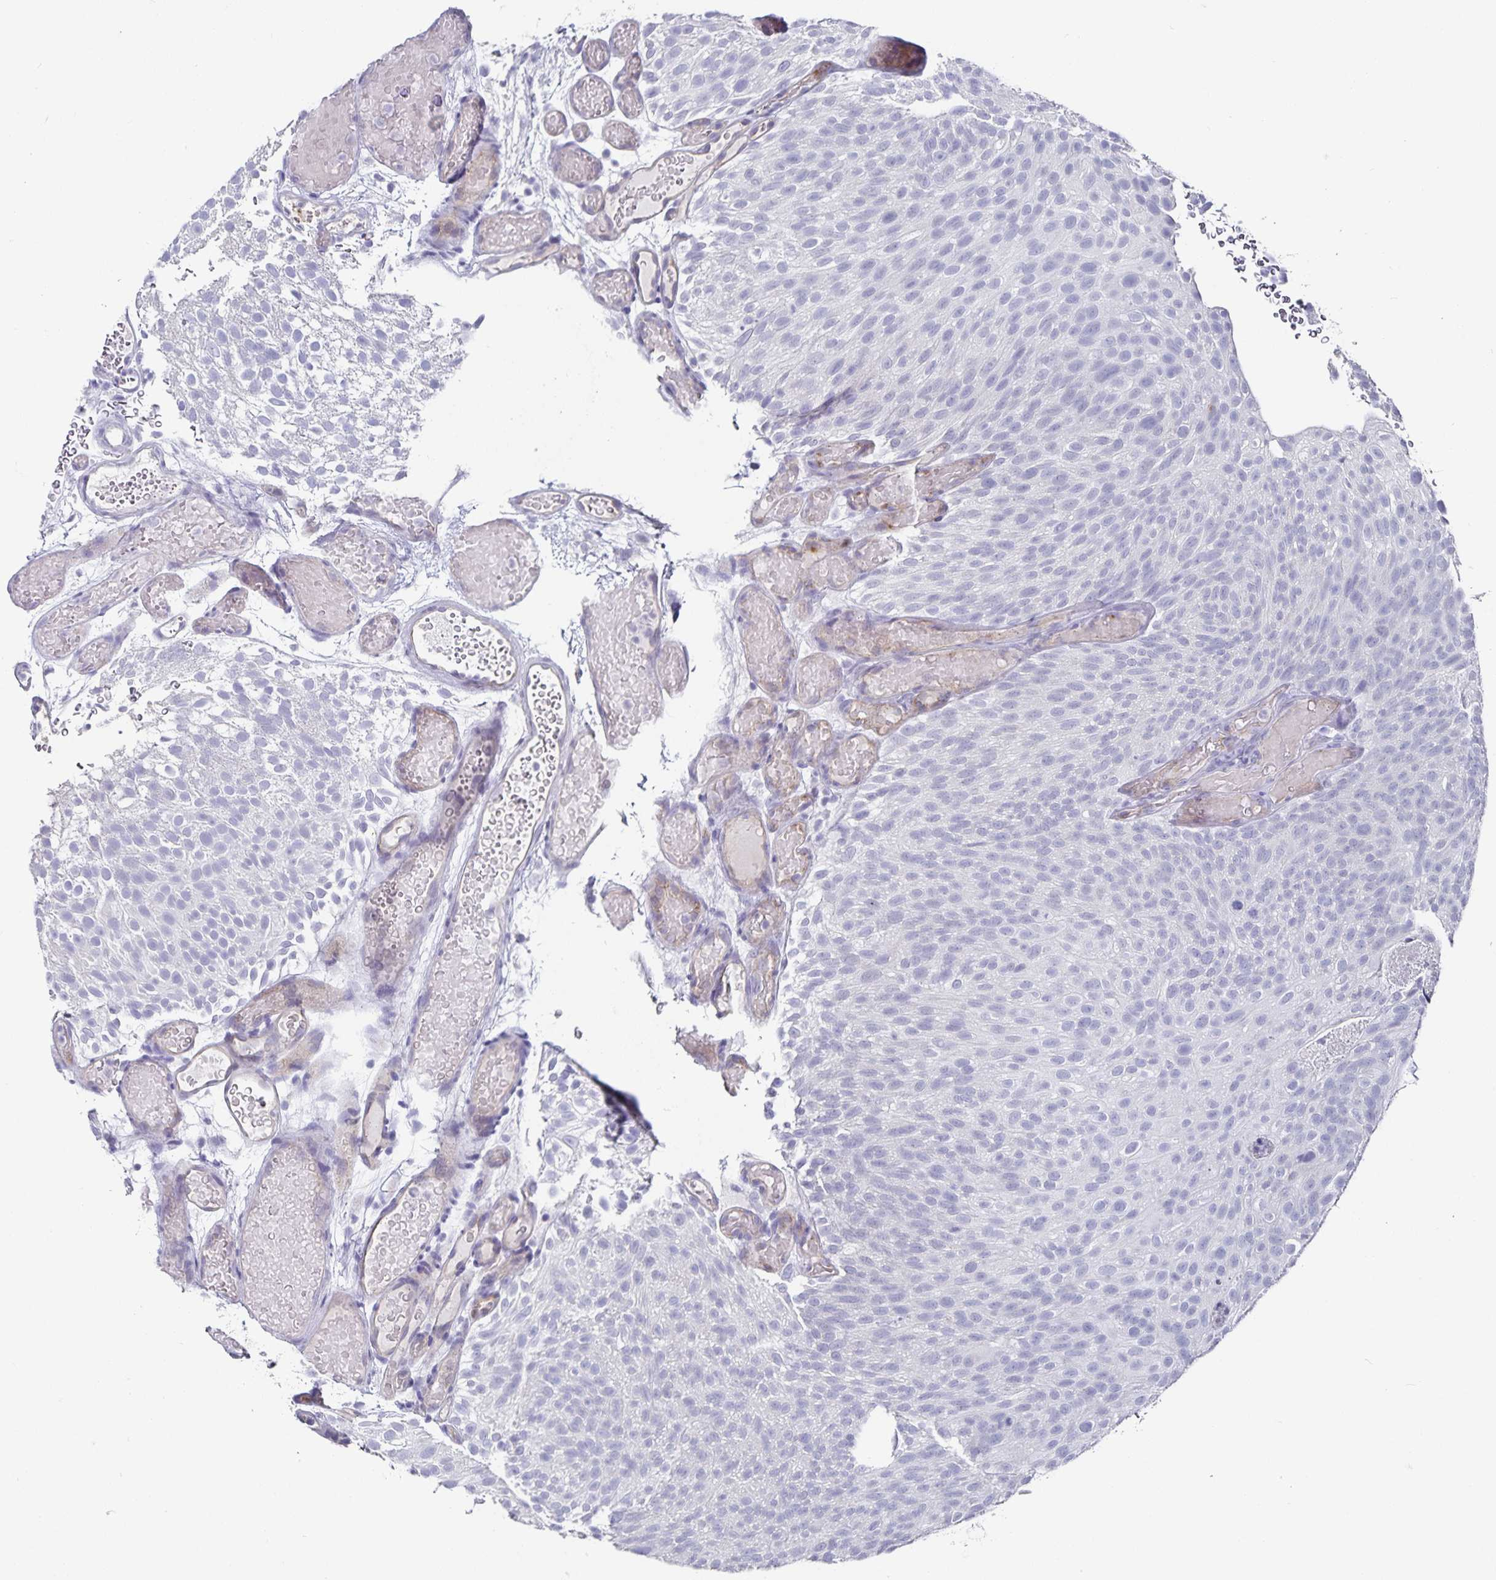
{"staining": {"intensity": "negative", "quantity": "none", "location": "none"}, "tissue": "urothelial cancer", "cell_type": "Tumor cells", "image_type": "cancer", "snomed": [{"axis": "morphology", "description": "Urothelial carcinoma, Low grade"}, {"axis": "topography", "description": "Urinary bladder"}], "caption": "Immunohistochemistry (IHC) histopathology image of human urothelial carcinoma (low-grade) stained for a protein (brown), which exhibits no expression in tumor cells. The staining was performed using DAB to visualize the protein expression in brown, while the nuclei were stained in blue with hematoxylin (Magnification: 20x).", "gene": "PODXL", "patient": {"sex": "male", "age": 78}}